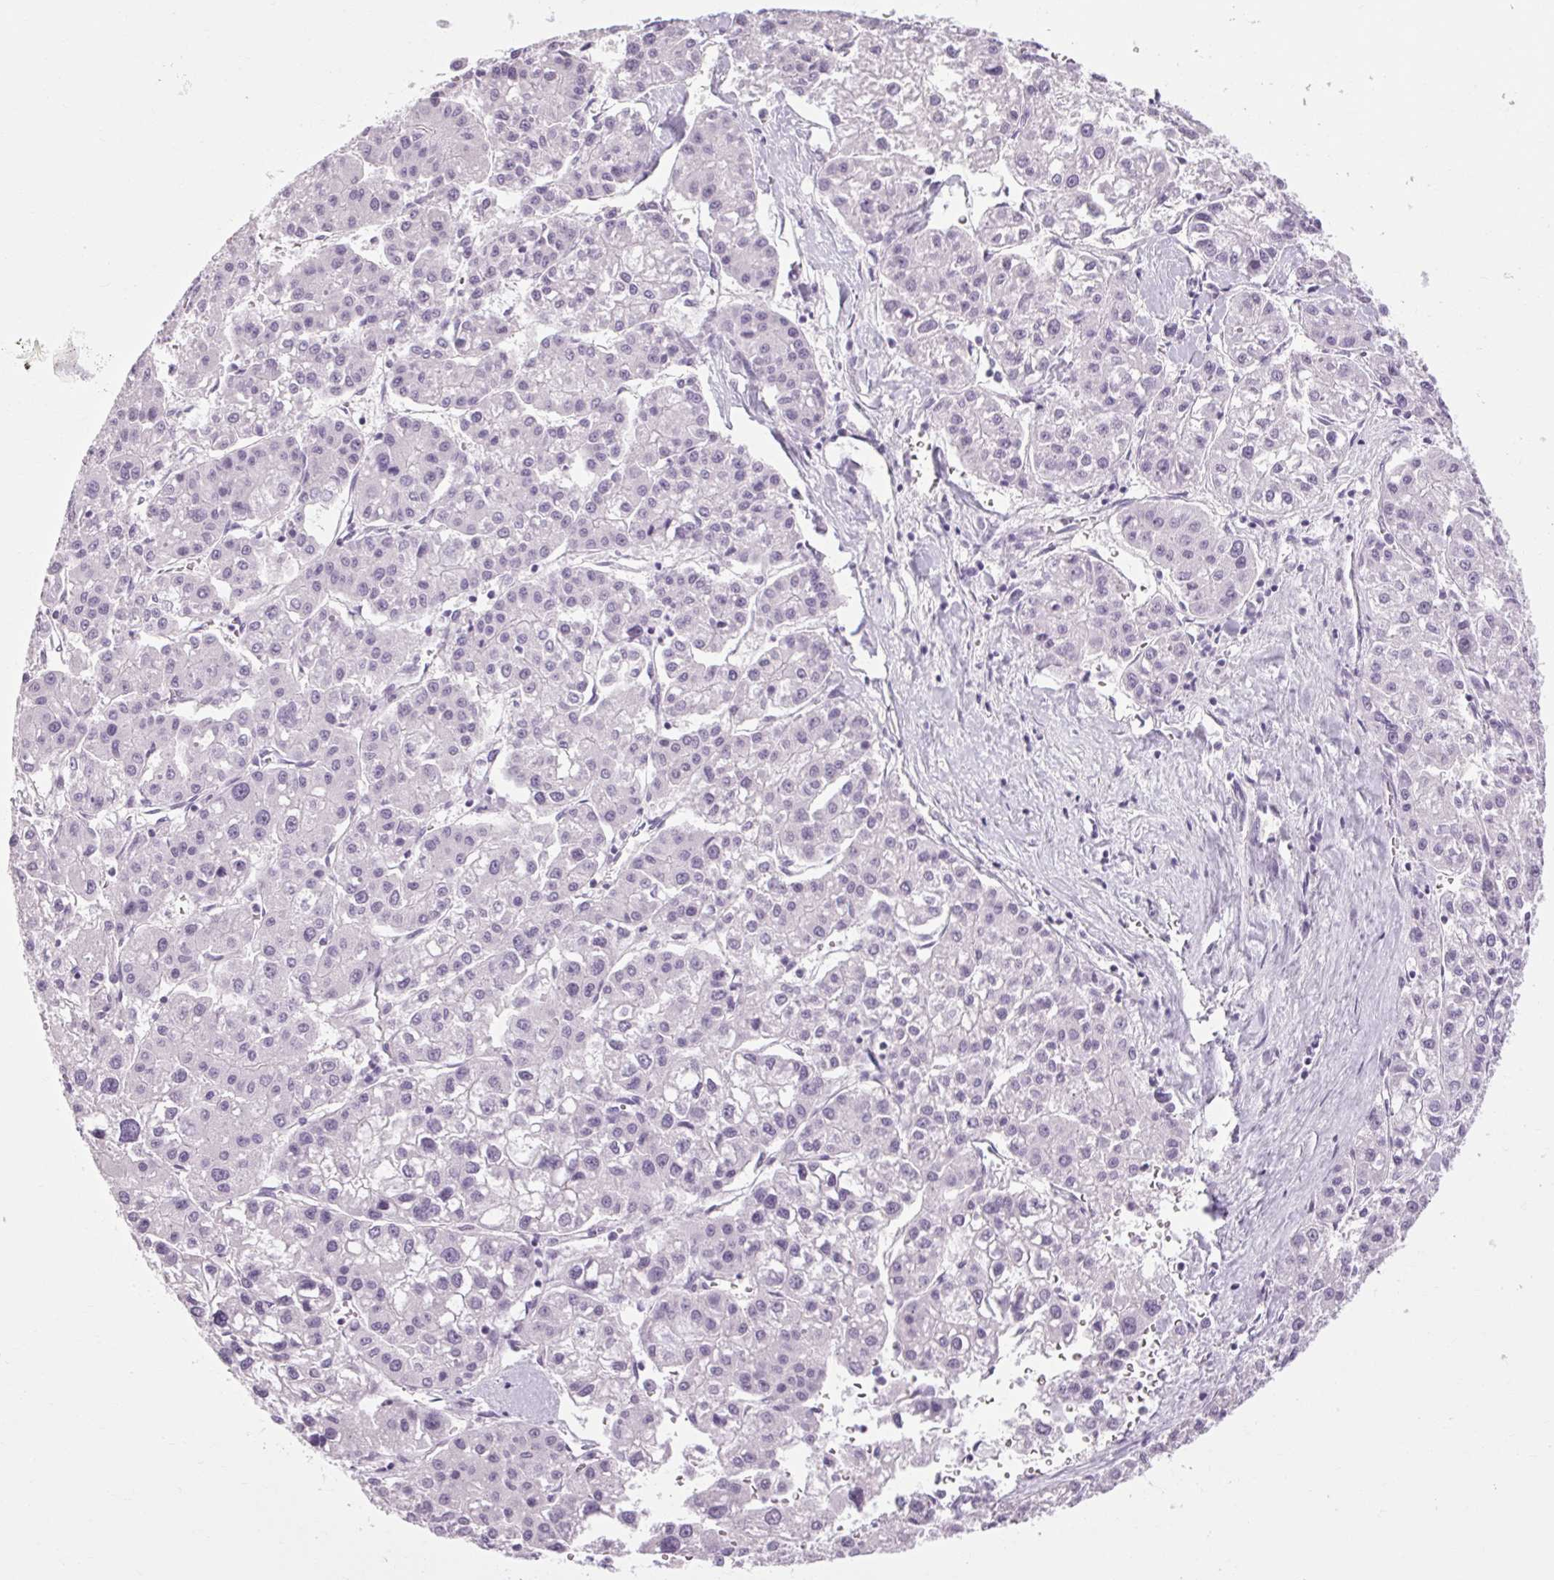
{"staining": {"intensity": "negative", "quantity": "none", "location": "none"}, "tissue": "liver cancer", "cell_type": "Tumor cells", "image_type": "cancer", "snomed": [{"axis": "morphology", "description": "Carcinoma, Hepatocellular, NOS"}, {"axis": "topography", "description": "Liver"}], "caption": "Tumor cells are negative for brown protein staining in liver cancer (hepatocellular carcinoma). (Stains: DAB immunohistochemistry with hematoxylin counter stain, Microscopy: brightfield microscopy at high magnification).", "gene": "POMC", "patient": {"sex": "male", "age": 73}}